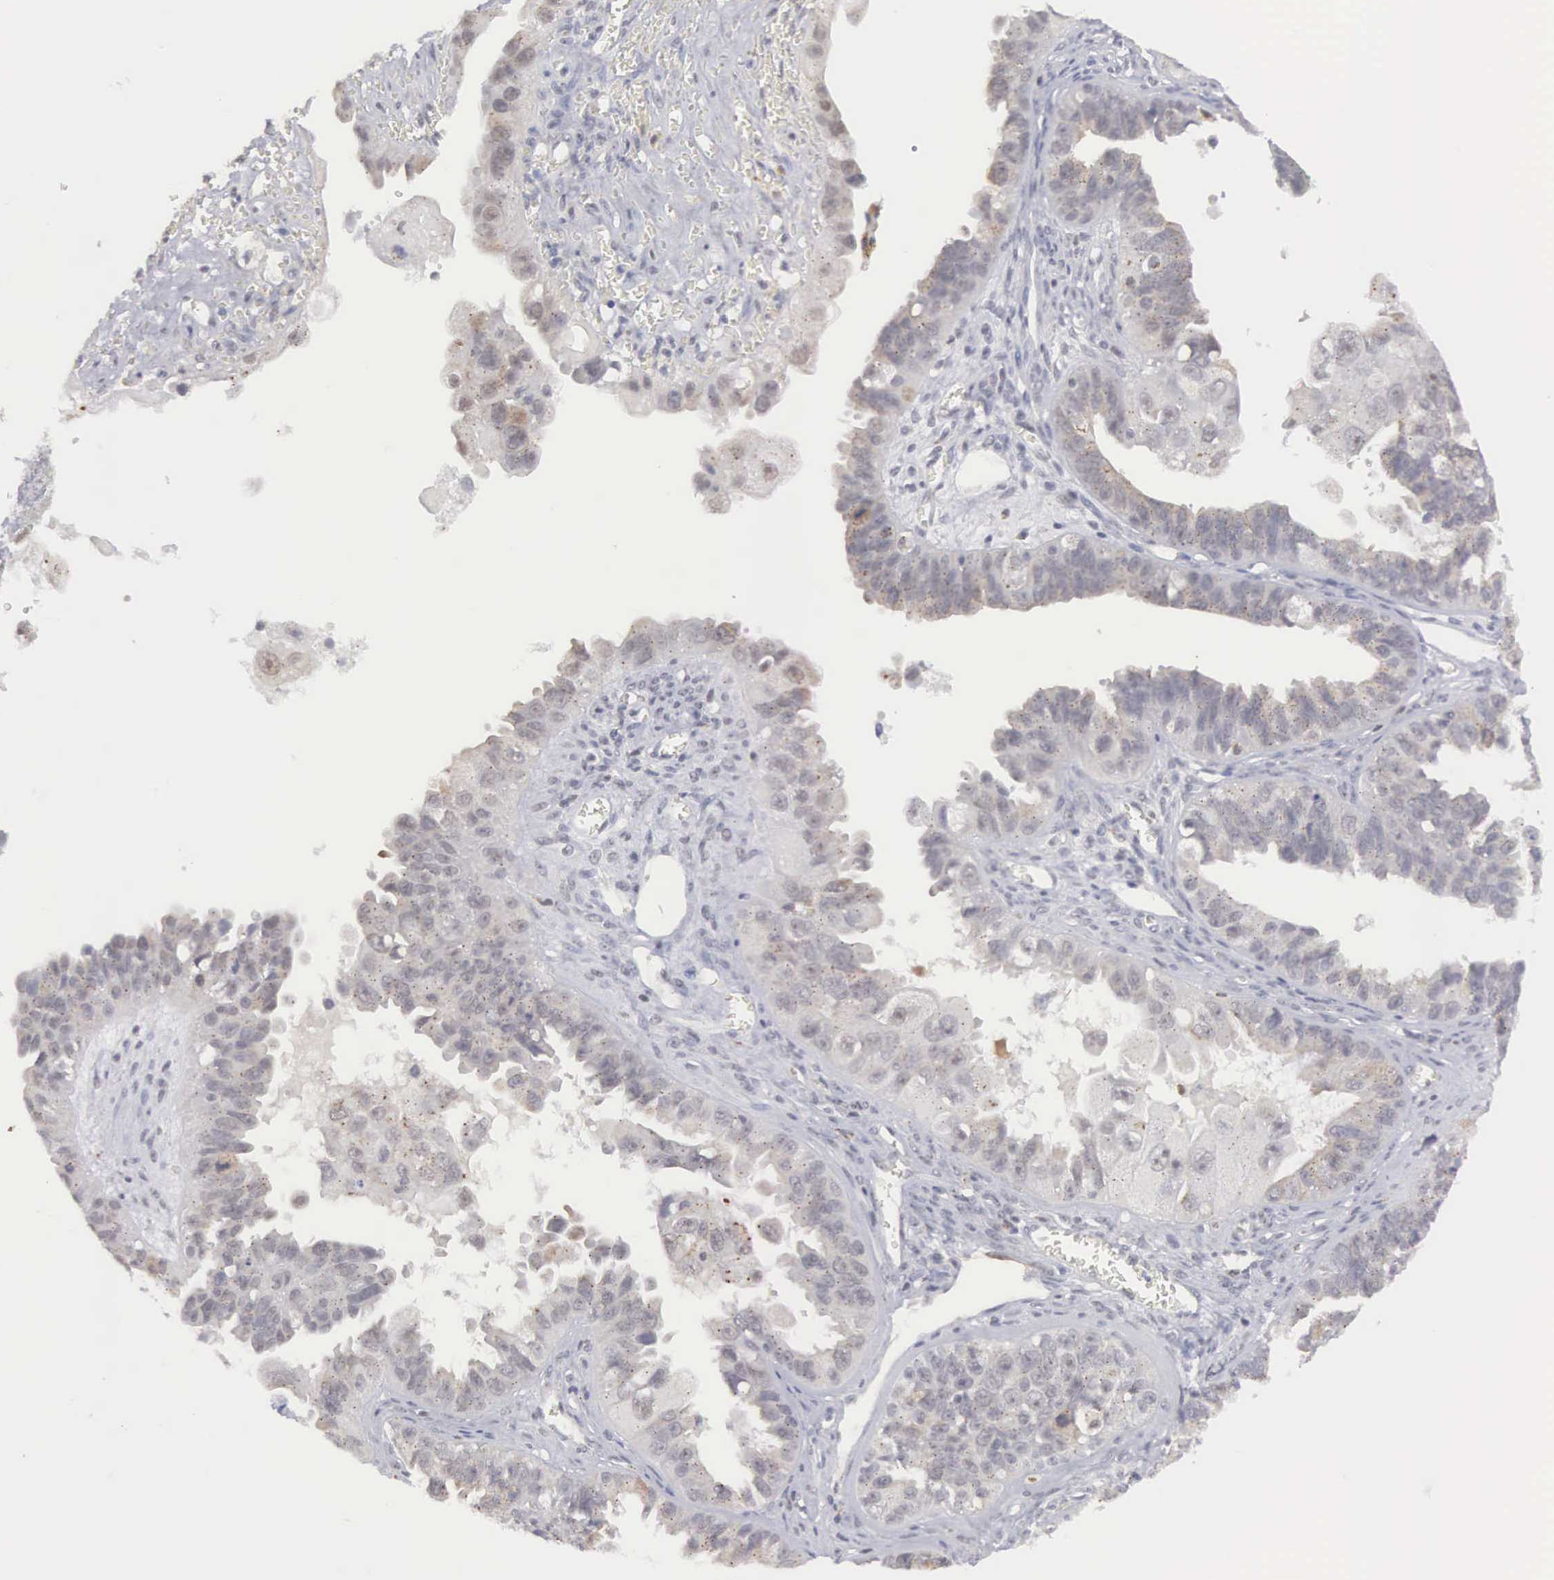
{"staining": {"intensity": "weak", "quantity": "25%-75%", "location": "nuclear"}, "tissue": "ovarian cancer", "cell_type": "Tumor cells", "image_type": "cancer", "snomed": [{"axis": "morphology", "description": "Carcinoma, endometroid"}, {"axis": "topography", "description": "Ovary"}], "caption": "Protein expression analysis of endometroid carcinoma (ovarian) reveals weak nuclear expression in approximately 25%-75% of tumor cells. (Brightfield microscopy of DAB IHC at high magnification).", "gene": "MNAT1", "patient": {"sex": "female", "age": 85}}